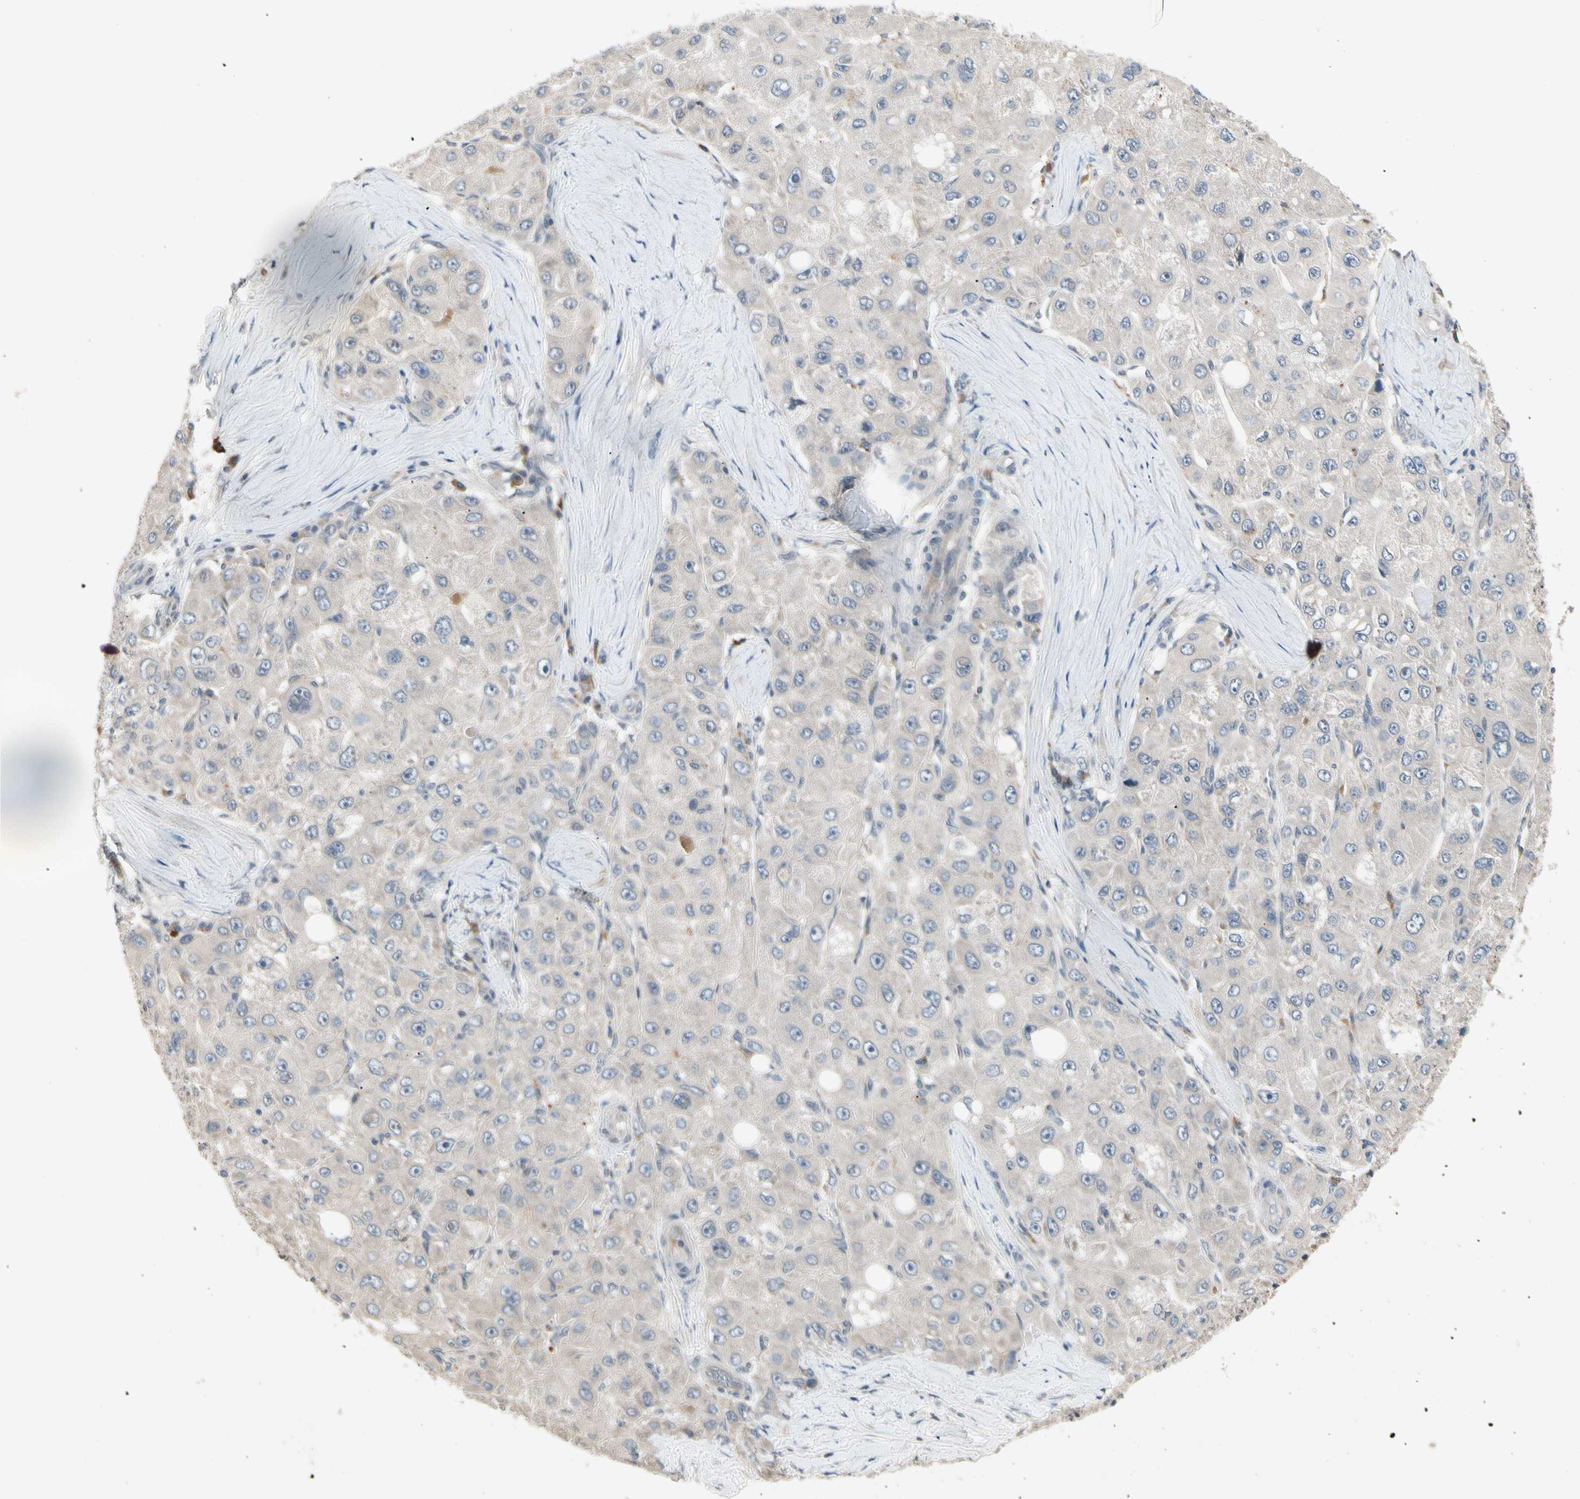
{"staining": {"intensity": "weak", "quantity": "25%-75%", "location": "cytoplasmic/membranous"}, "tissue": "liver cancer", "cell_type": "Tumor cells", "image_type": "cancer", "snomed": [{"axis": "morphology", "description": "Carcinoma, Hepatocellular, NOS"}, {"axis": "topography", "description": "Liver"}], "caption": "Protein staining of hepatocellular carcinoma (liver) tissue shows weak cytoplasmic/membranous positivity in about 25%-75% of tumor cells.", "gene": "CCL4", "patient": {"sex": "male", "age": 80}}